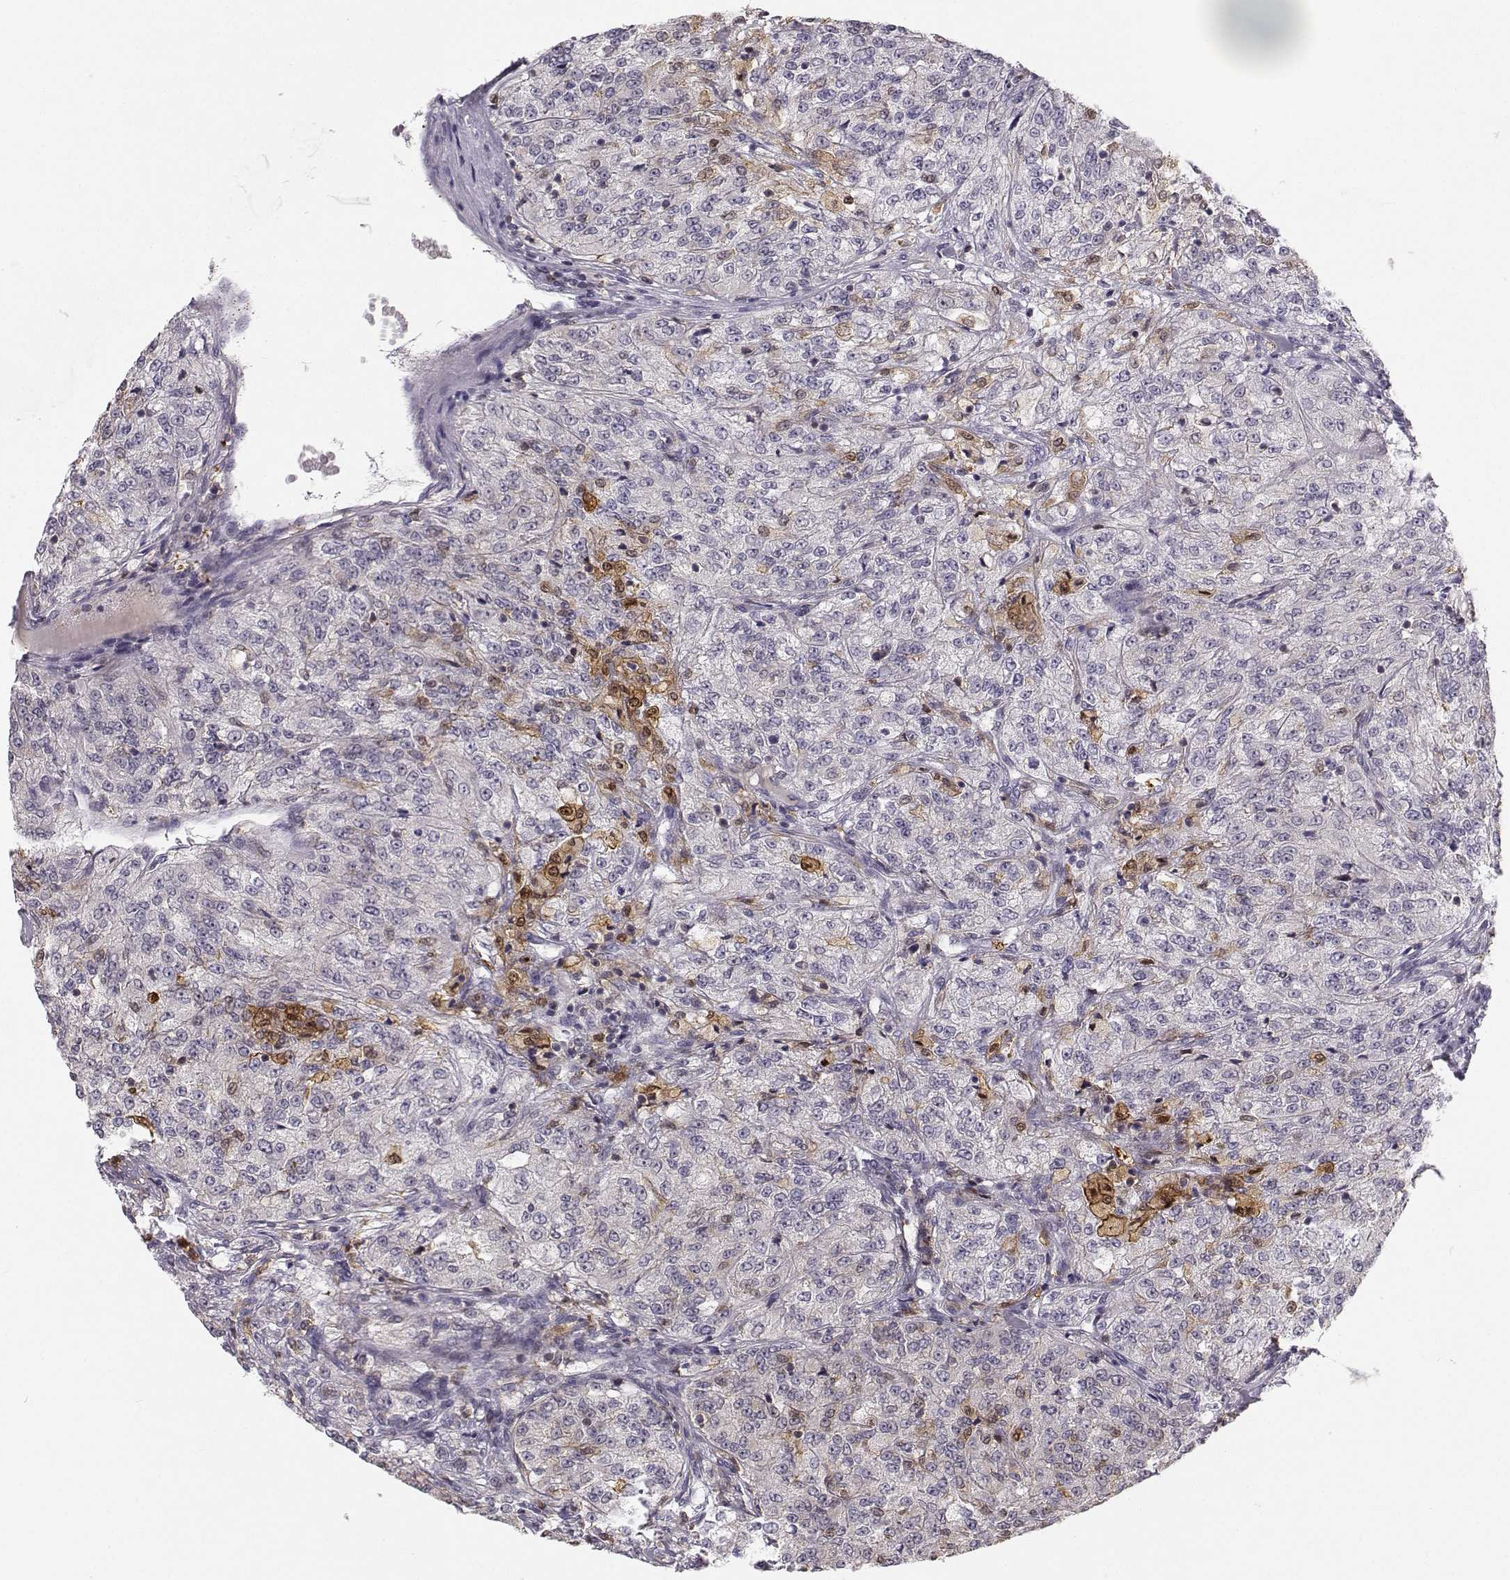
{"staining": {"intensity": "moderate", "quantity": "<25%", "location": "cytoplasmic/membranous,nuclear"}, "tissue": "renal cancer", "cell_type": "Tumor cells", "image_type": "cancer", "snomed": [{"axis": "morphology", "description": "Adenocarcinoma, NOS"}, {"axis": "topography", "description": "Kidney"}], "caption": "Protein staining displays moderate cytoplasmic/membranous and nuclear positivity in approximately <25% of tumor cells in renal cancer (adenocarcinoma).", "gene": "HTR7", "patient": {"sex": "female", "age": 63}}